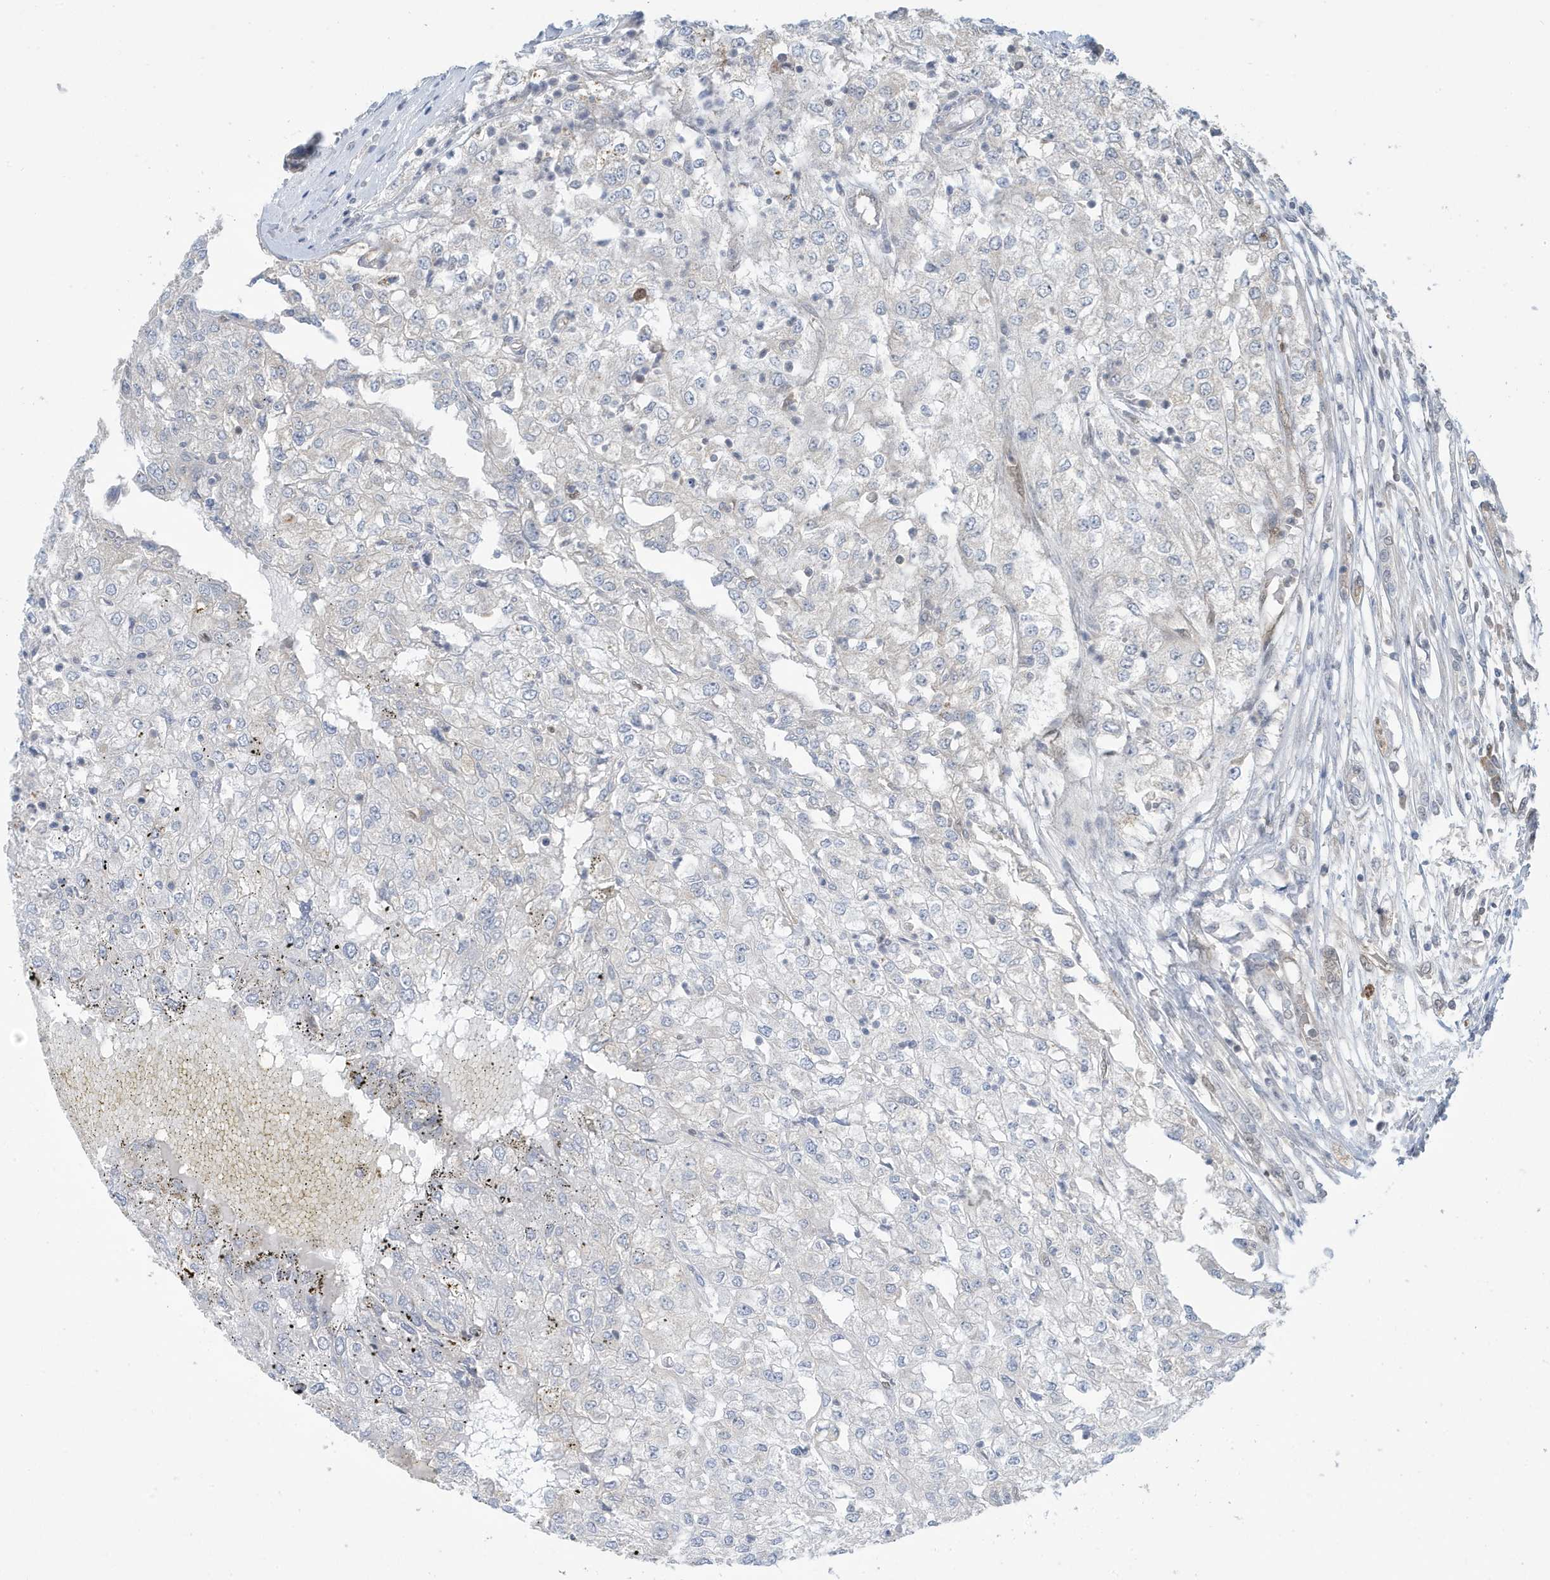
{"staining": {"intensity": "negative", "quantity": "none", "location": "none"}, "tissue": "renal cancer", "cell_type": "Tumor cells", "image_type": "cancer", "snomed": [{"axis": "morphology", "description": "Adenocarcinoma, NOS"}, {"axis": "topography", "description": "Kidney"}], "caption": "Immunohistochemistry (IHC) micrograph of human renal cancer (adenocarcinoma) stained for a protein (brown), which displays no expression in tumor cells. (Stains: DAB immunohistochemistry with hematoxylin counter stain, Microscopy: brightfield microscopy at high magnification).", "gene": "NCOA7", "patient": {"sex": "female", "age": 54}}